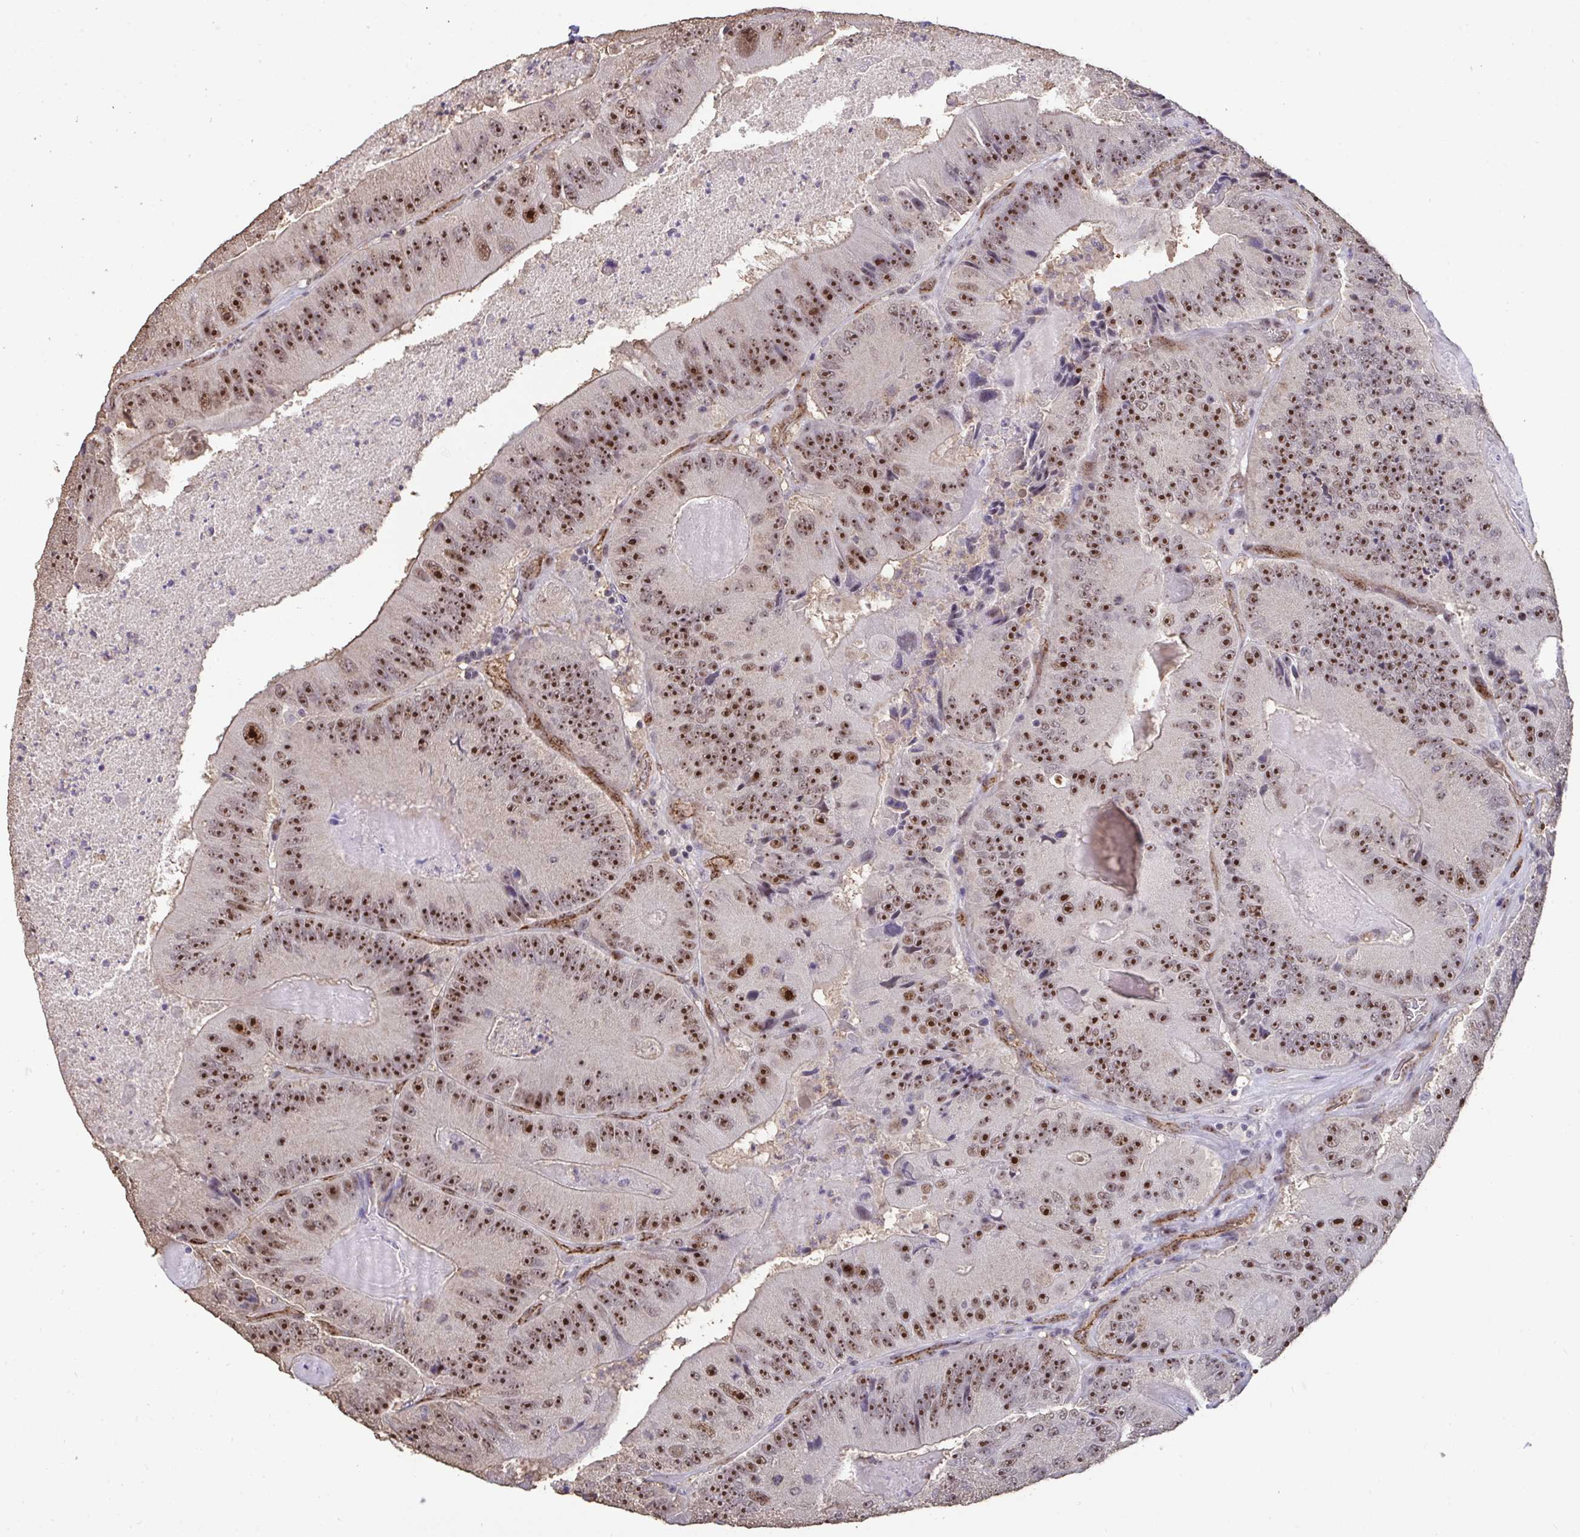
{"staining": {"intensity": "strong", "quantity": ">75%", "location": "nuclear"}, "tissue": "colorectal cancer", "cell_type": "Tumor cells", "image_type": "cancer", "snomed": [{"axis": "morphology", "description": "Adenocarcinoma, NOS"}, {"axis": "topography", "description": "Colon"}], "caption": "Tumor cells show high levels of strong nuclear positivity in approximately >75% of cells in human colorectal cancer (adenocarcinoma).", "gene": "SENP3", "patient": {"sex": "female", "age": 86}}